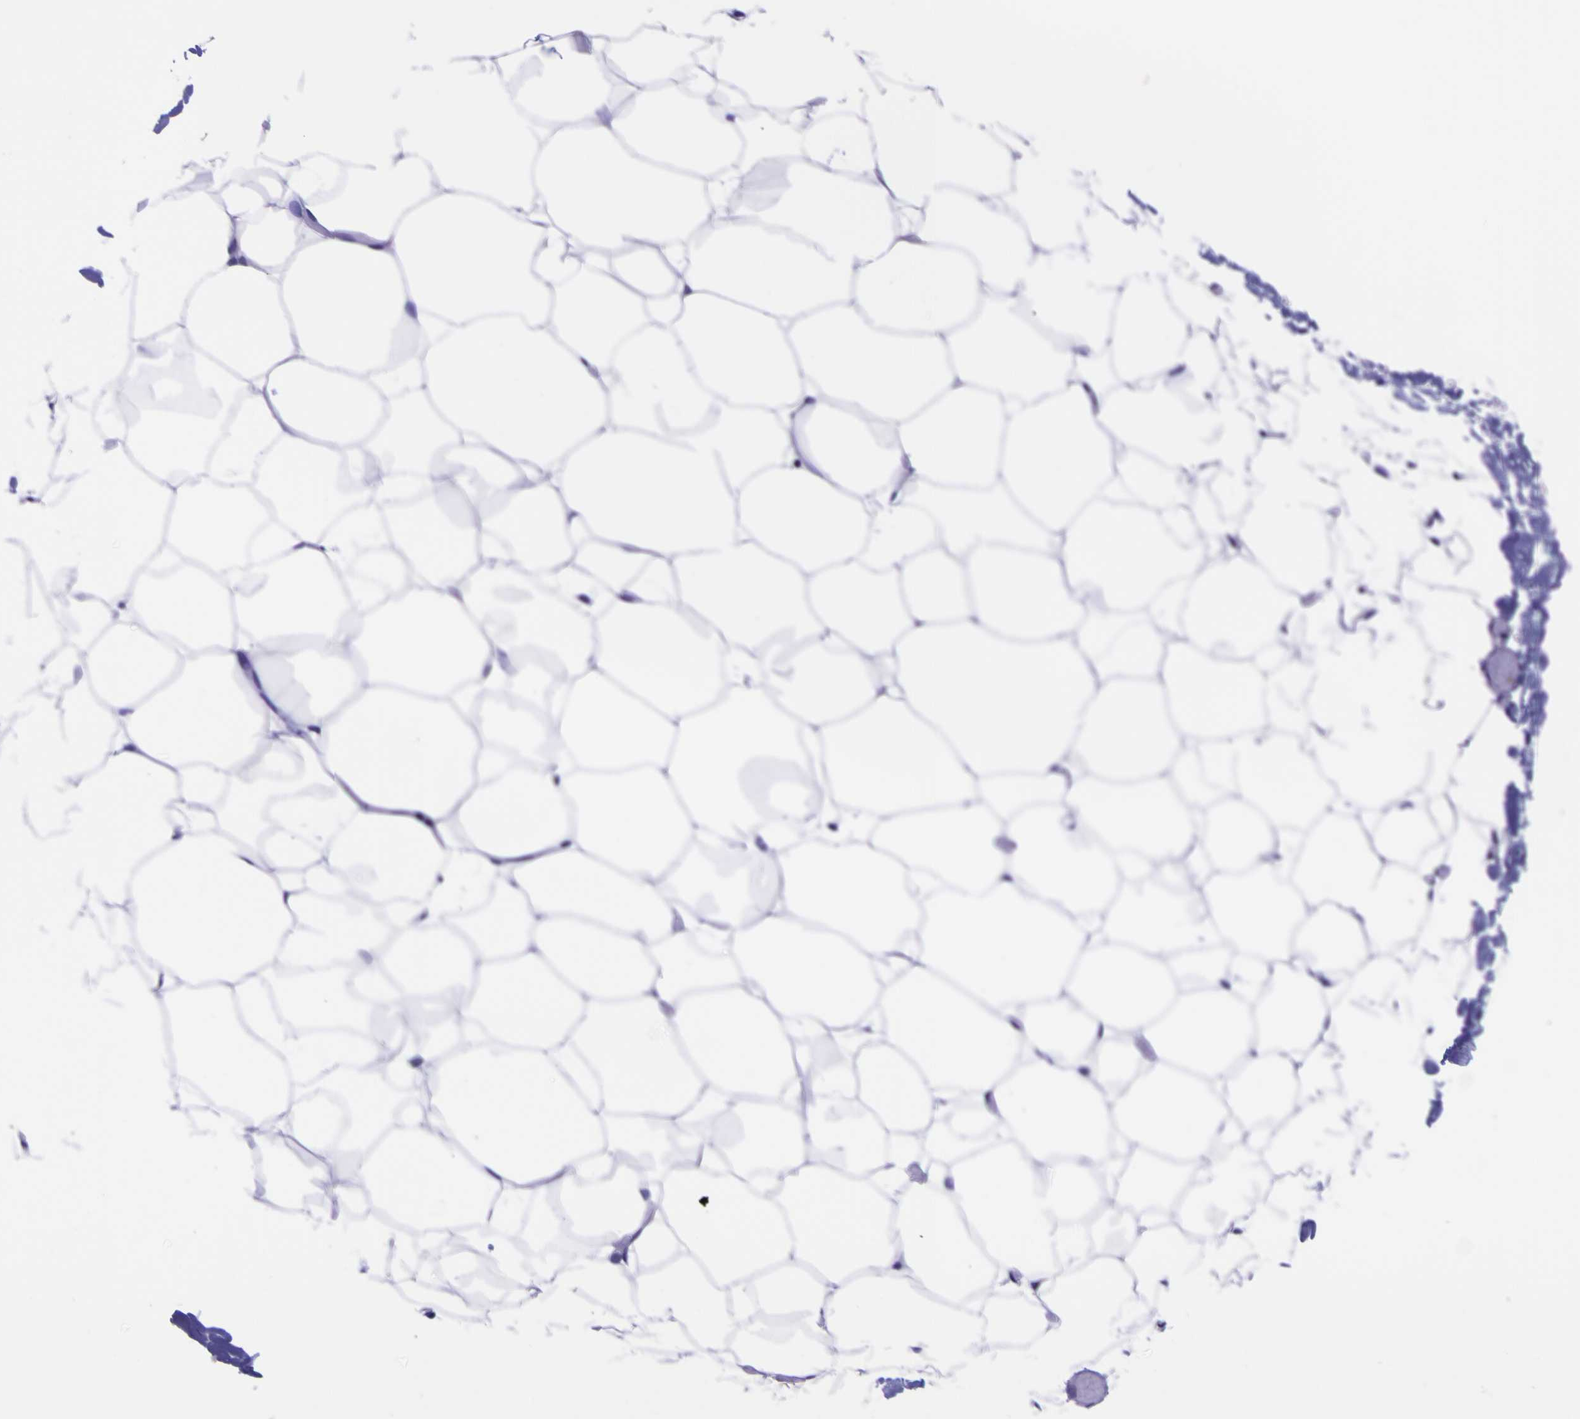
{"staining": {"intensity": "negative", "quantity": "none", "location": "none"}, "tissue": "adipose tissue", "cell_type": "Adipocytes", "image_type": "normal", "snomed": [{"axis": "morphology", "description": "Normal tissue, NOS"}, {"axis": "topography", "description": "Breast"}, {"axis": "topography", "description": "Adipose tissue"}], "caption": "Adipocytes are negative for protein expression in normal human adipose tissue. (Brightfield microscopy of DAB (3,3'-diaminobenzidine) immunohistochemistry (IHC) at high magnification).", "gene": "MAPK14", "patient": {"sex": "female", "age": 25}}